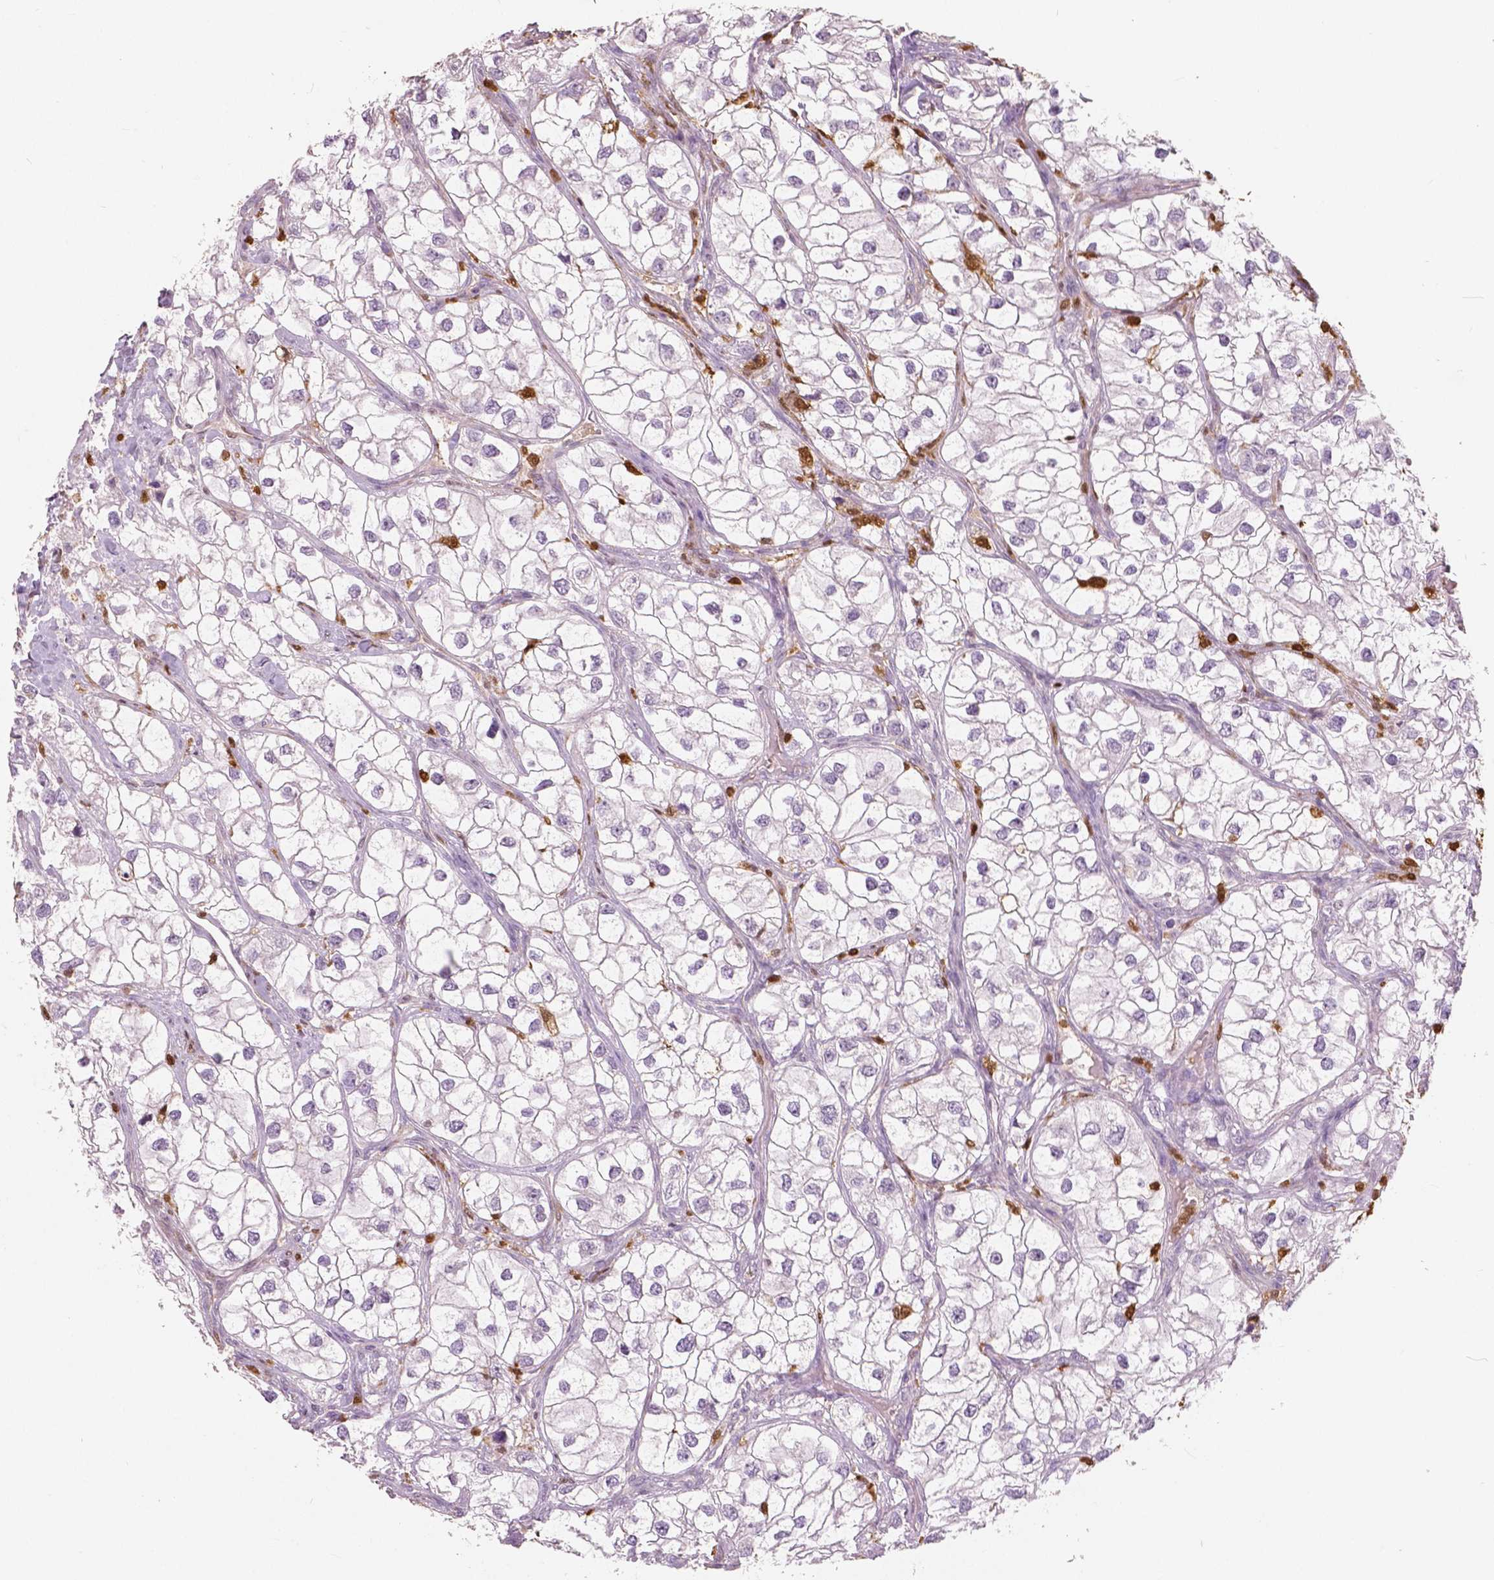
{"staining": {"intensity": "negative", "quantity": "none", "location": "none"}, "tissue": "renal cancer", "cell_type": "Tumor cells", "image_type": "cancer", "snomed": [{"axis": "morphology", "description": "Adenocarcinoma, NOS"}, {"axis": "topography", "description": "Kidney"}], "caption": "The photomicrograph exhibits no staining of tumor cells in renal adenocarcinoma.", "gene": "S100A4", "patient": {"sex": "male", "age": 59}}